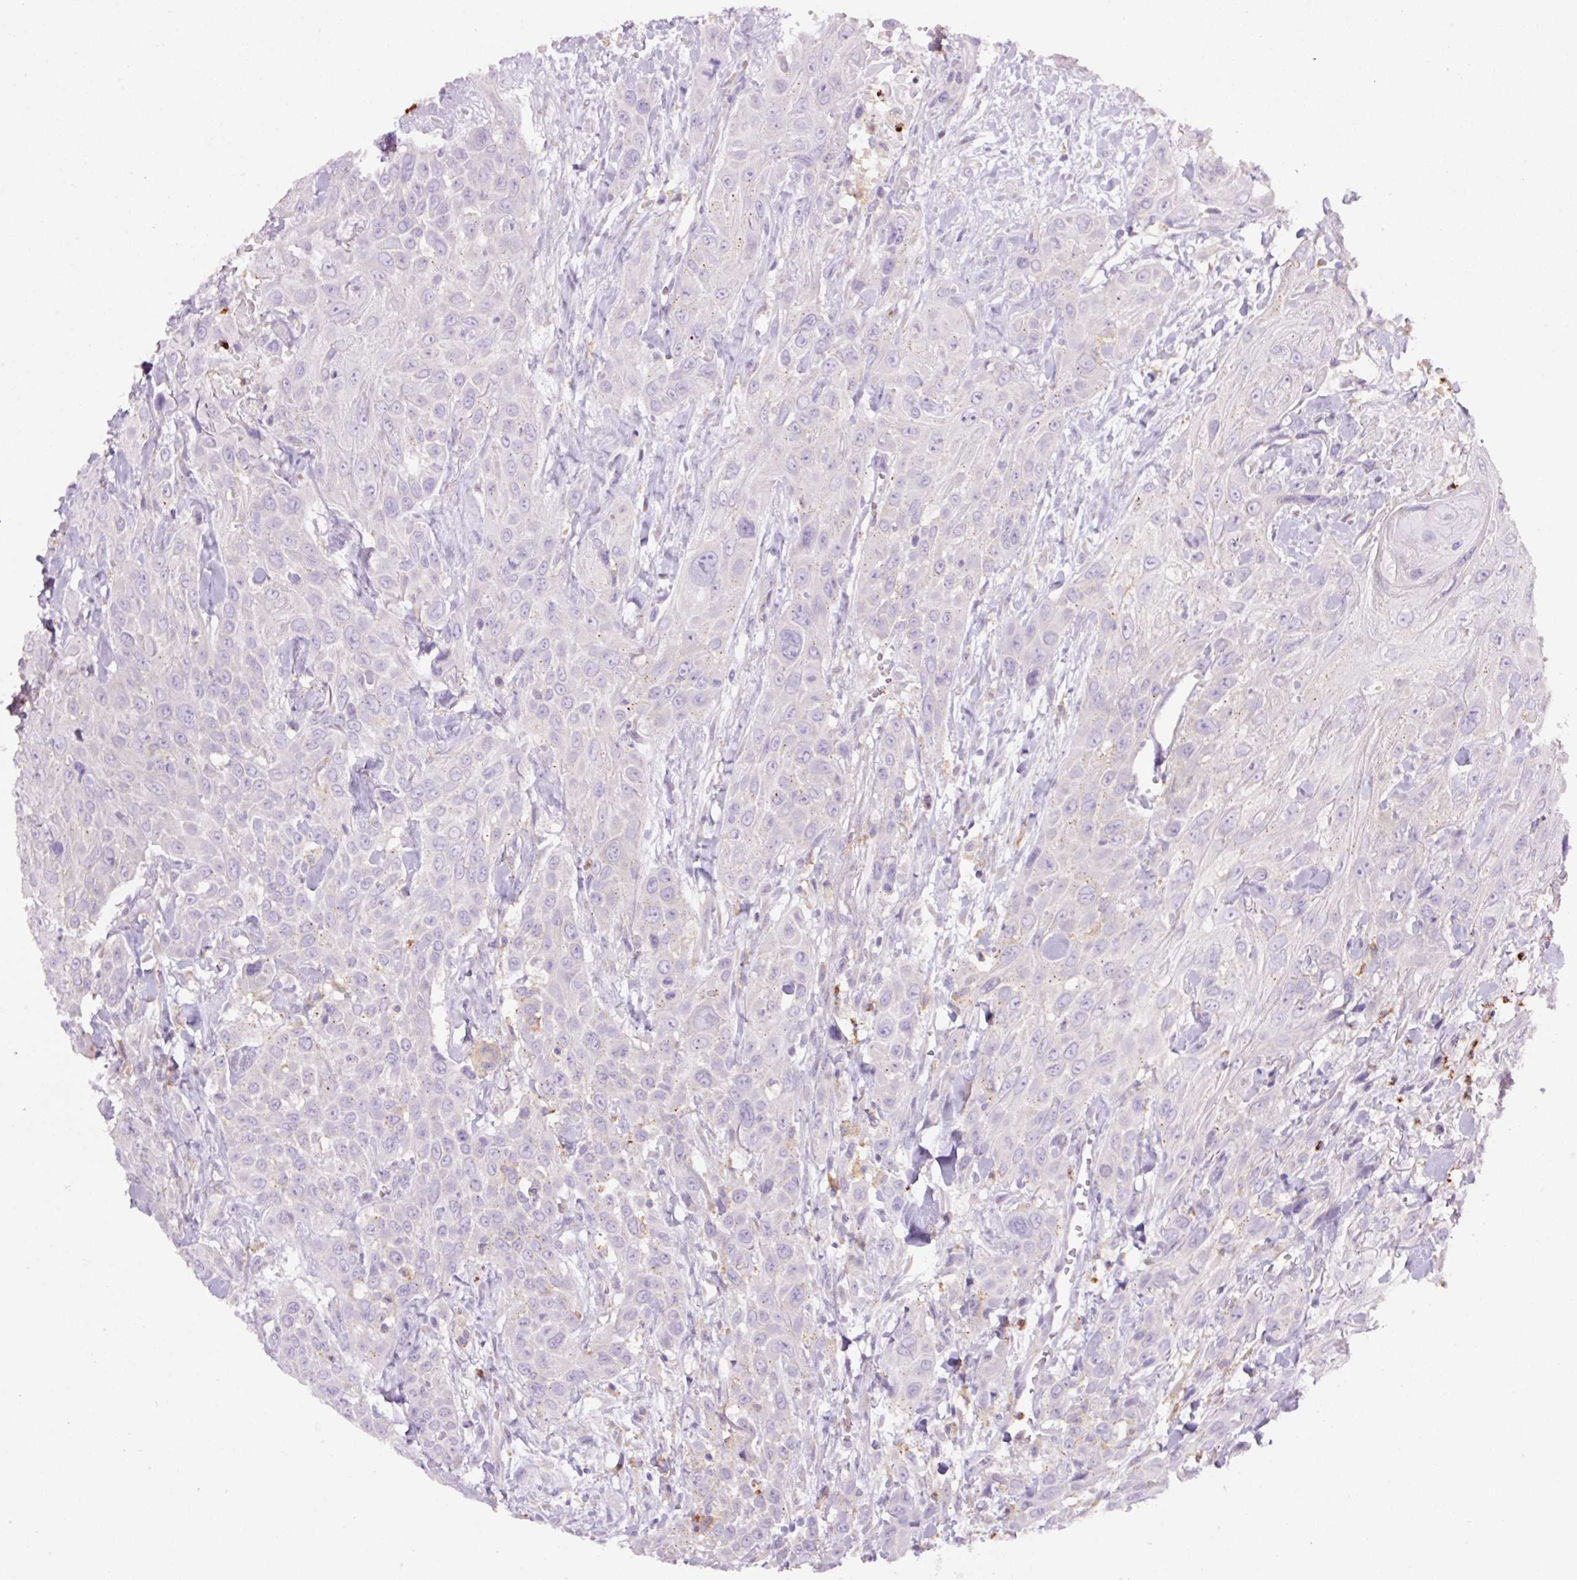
{"staining": {"intensity": "negative", "quantity": "none", "location": "none"}, "tissue": "head and neck cancer", "cell_type": "Tumor cells", "image_type": "cancer", "snomed": [{"axis": "morphology", "description": "Squamous cell carcinoma, NOS"}, {"axis": "topography", "description": "Head-Neck"}], "caption": "This is an immunohistochemistry image of human squamous cell carcinoma (head and neck). There is no staining in tumor cells.", "gene": "SH2D6", "patient": {"sex": "male", "age": 81}}